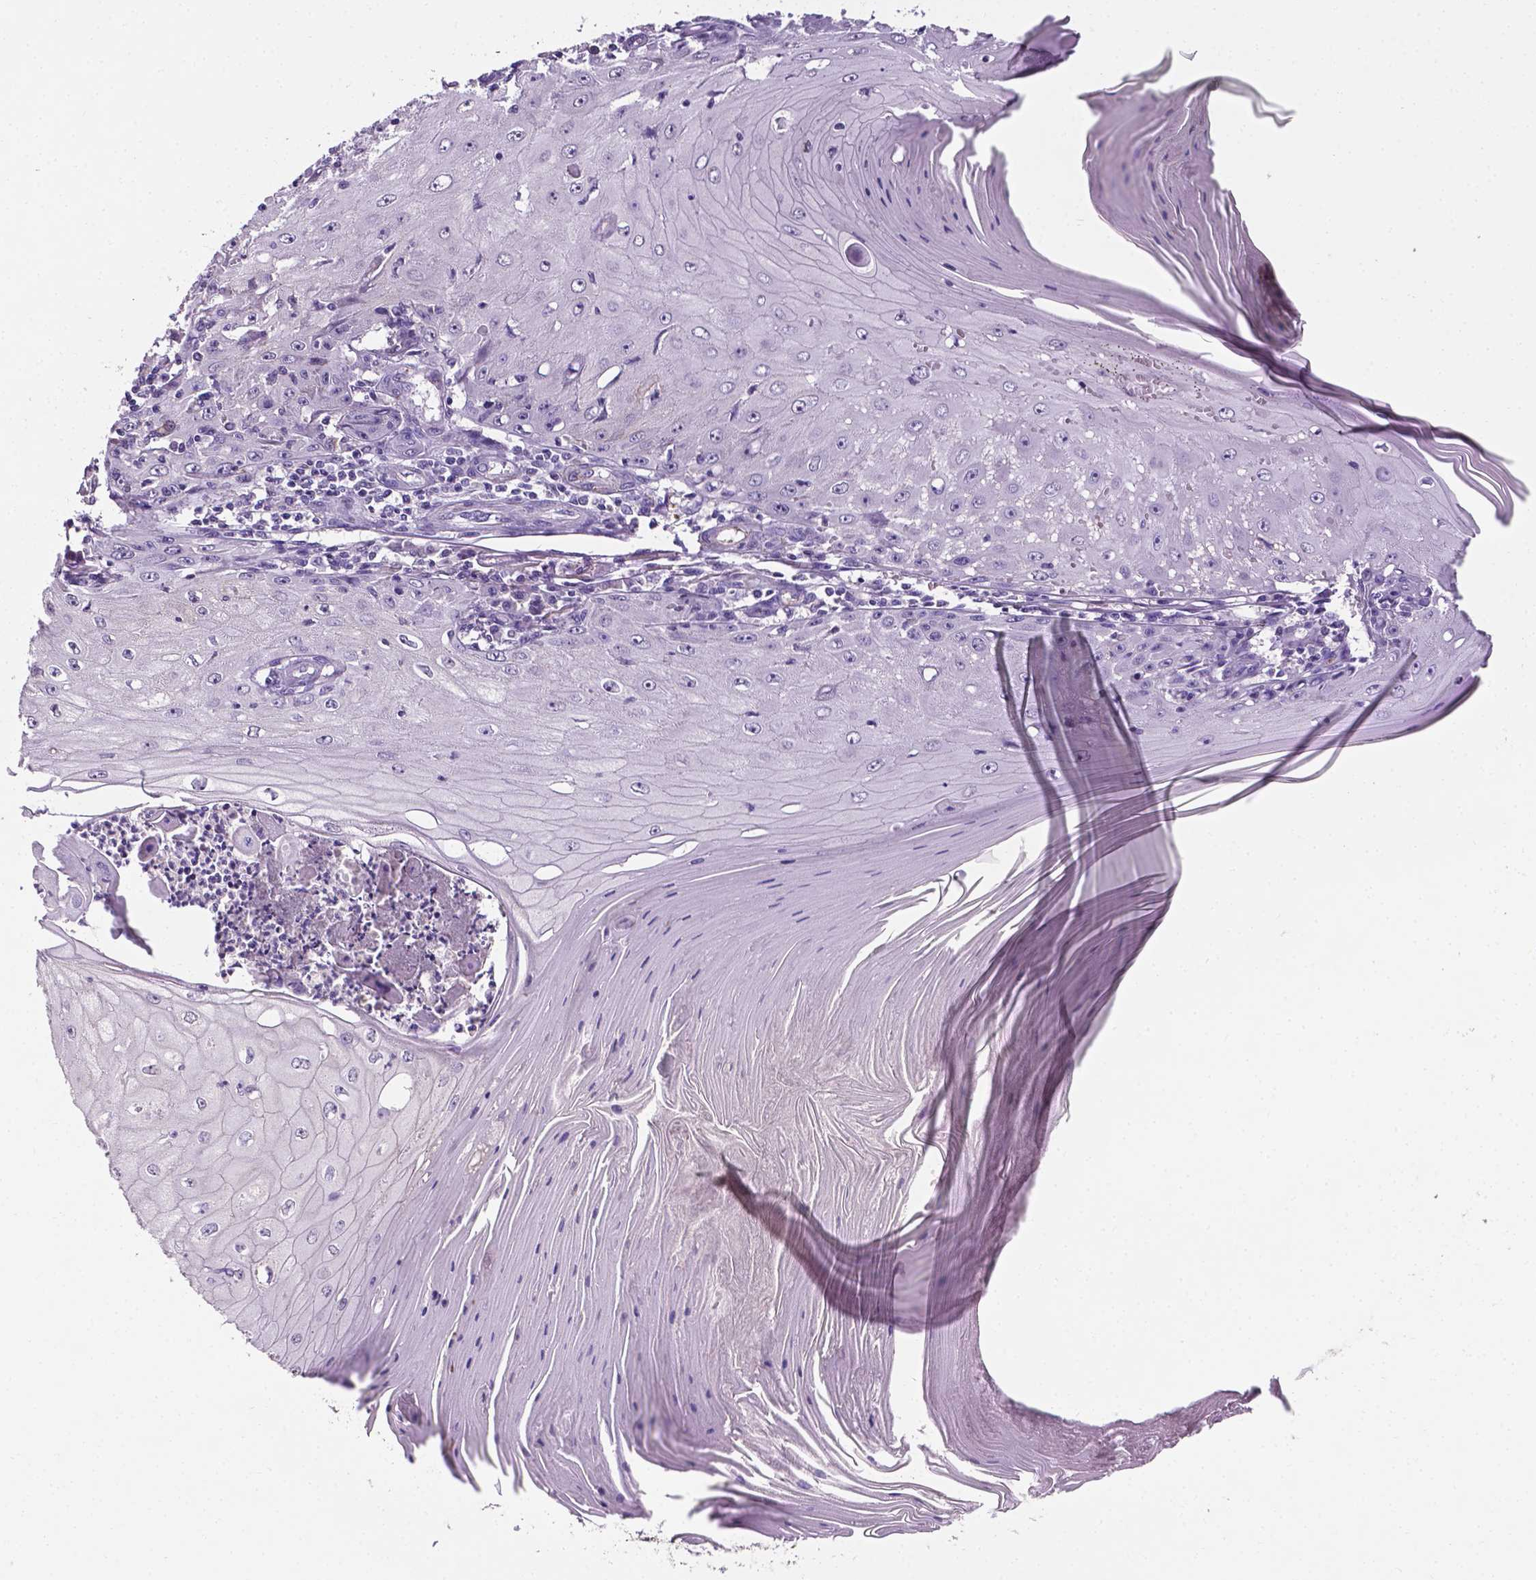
{"staining": {"intensity": "negative", "quantity": "none", "location": "none"}, "tissue": "skin cancer", "cell_type": "Tumor cells", "image_type": "cancer", "snomed": [{"axis": "morphology", "description": "Squamous cell carcinoma, NOS"}, {"axis": "topography", "description": "Skin"}], "caption": "Immunohistochemical staining of skin cancer (squamous cell carcinoma) displays no significant positivity in tumor cells. (DAB immunohistochemistry with hematoxylin counter stain).", "gene": "APOE", "patient": {"sex": "female", "age": 73}}